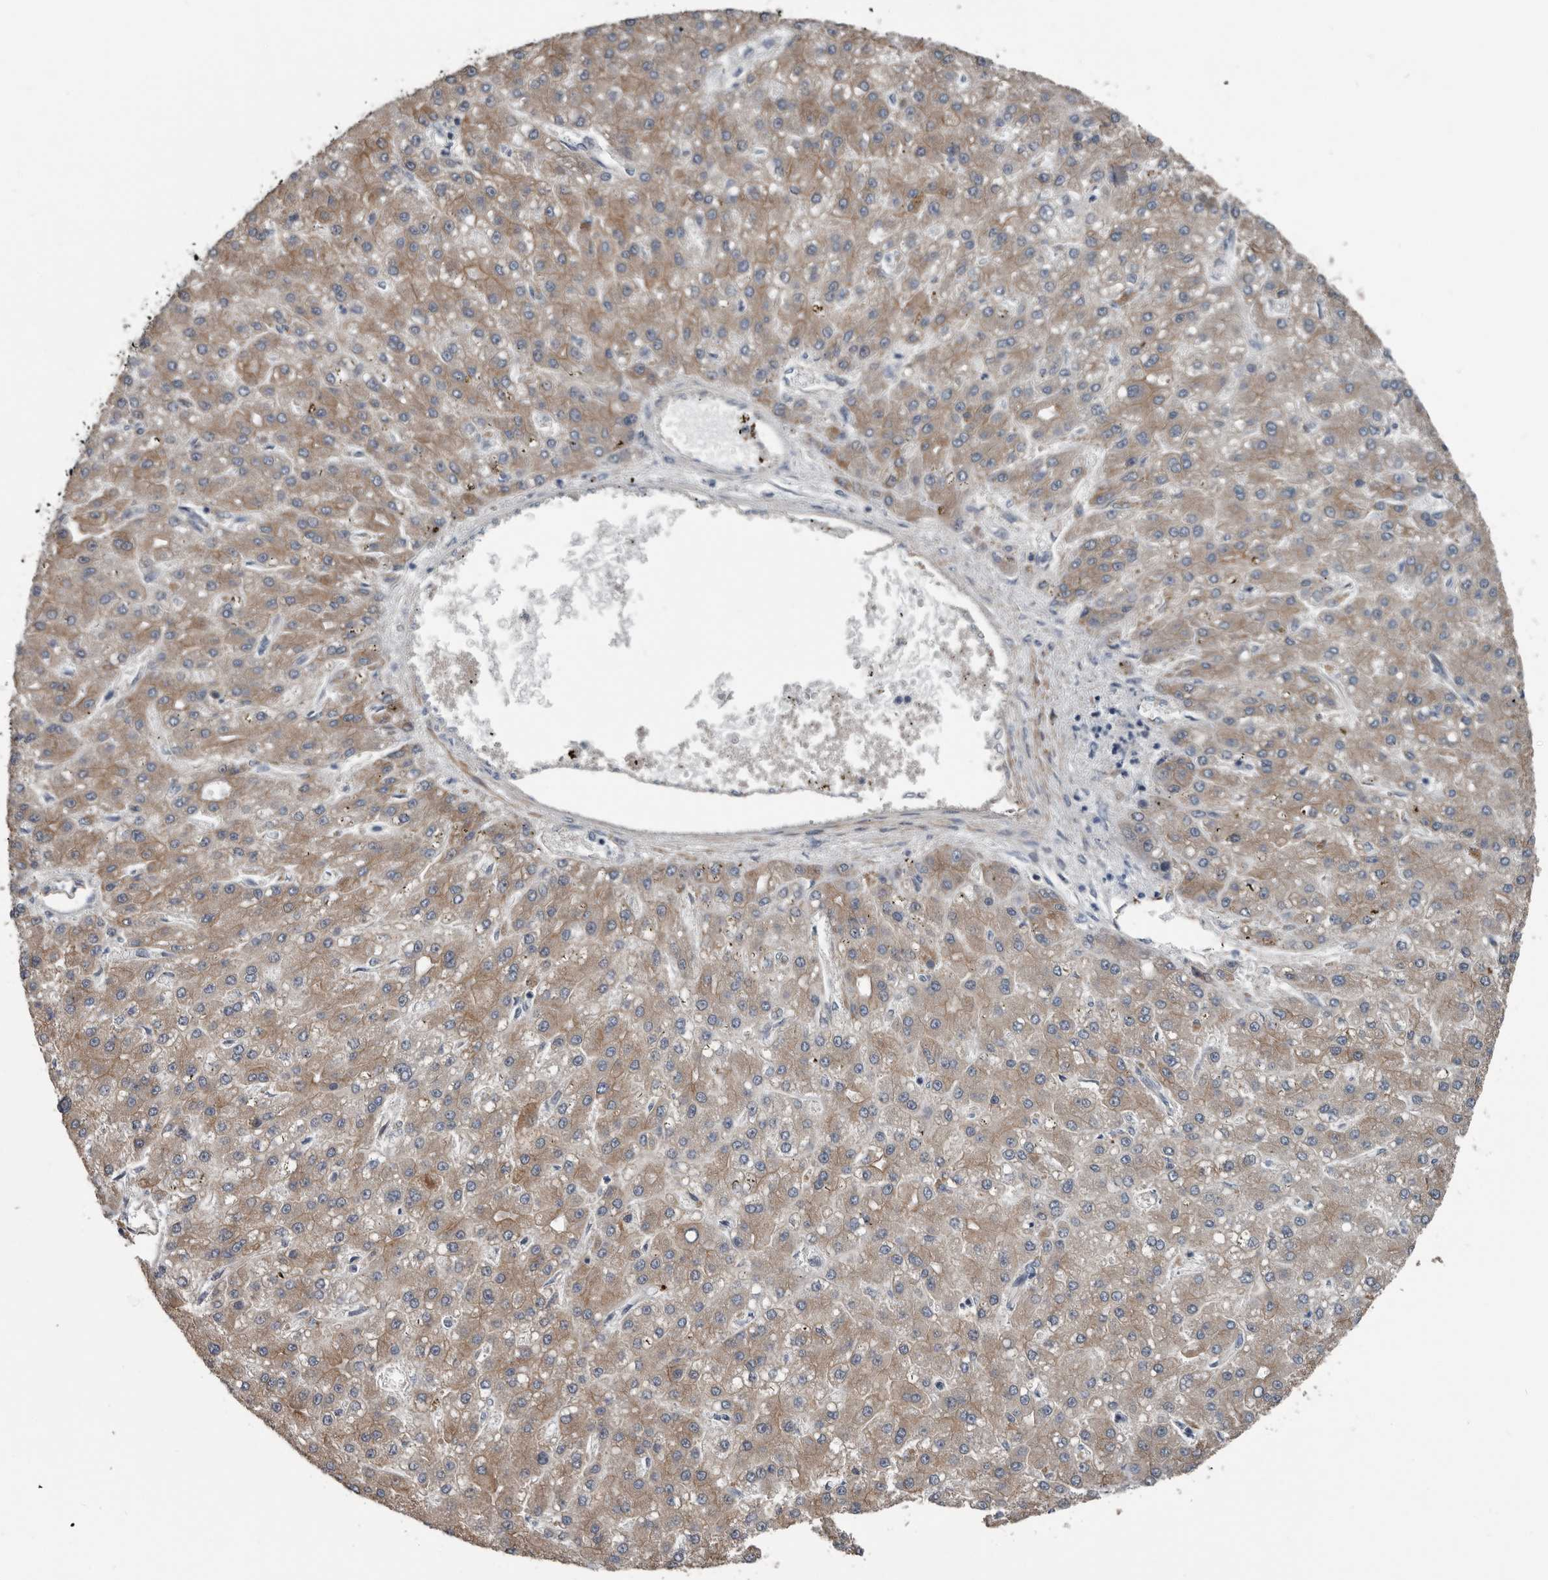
{"staining": {"intensity": "moderate", "quantity": ">75%", "location": "cytoplasmic/membranous"}, "tissue": "liver cancer", "cell_type": "Tumor cells", "image_type": "cancer", "snomed": [{"axis": "morphology", "description": "Carcinoma, Hepatocellular, NOS"}, {"axis": "topography", "description": "Liver"}], "caption": "Moderate cytoplasmic/membranous expression for a protein is present in approximately >75% of tumor cells of liver cancer using immunohistochemistry (IHC).", "gene": "DPY19L4", "patient": {"sex": "male", "age": 67}}